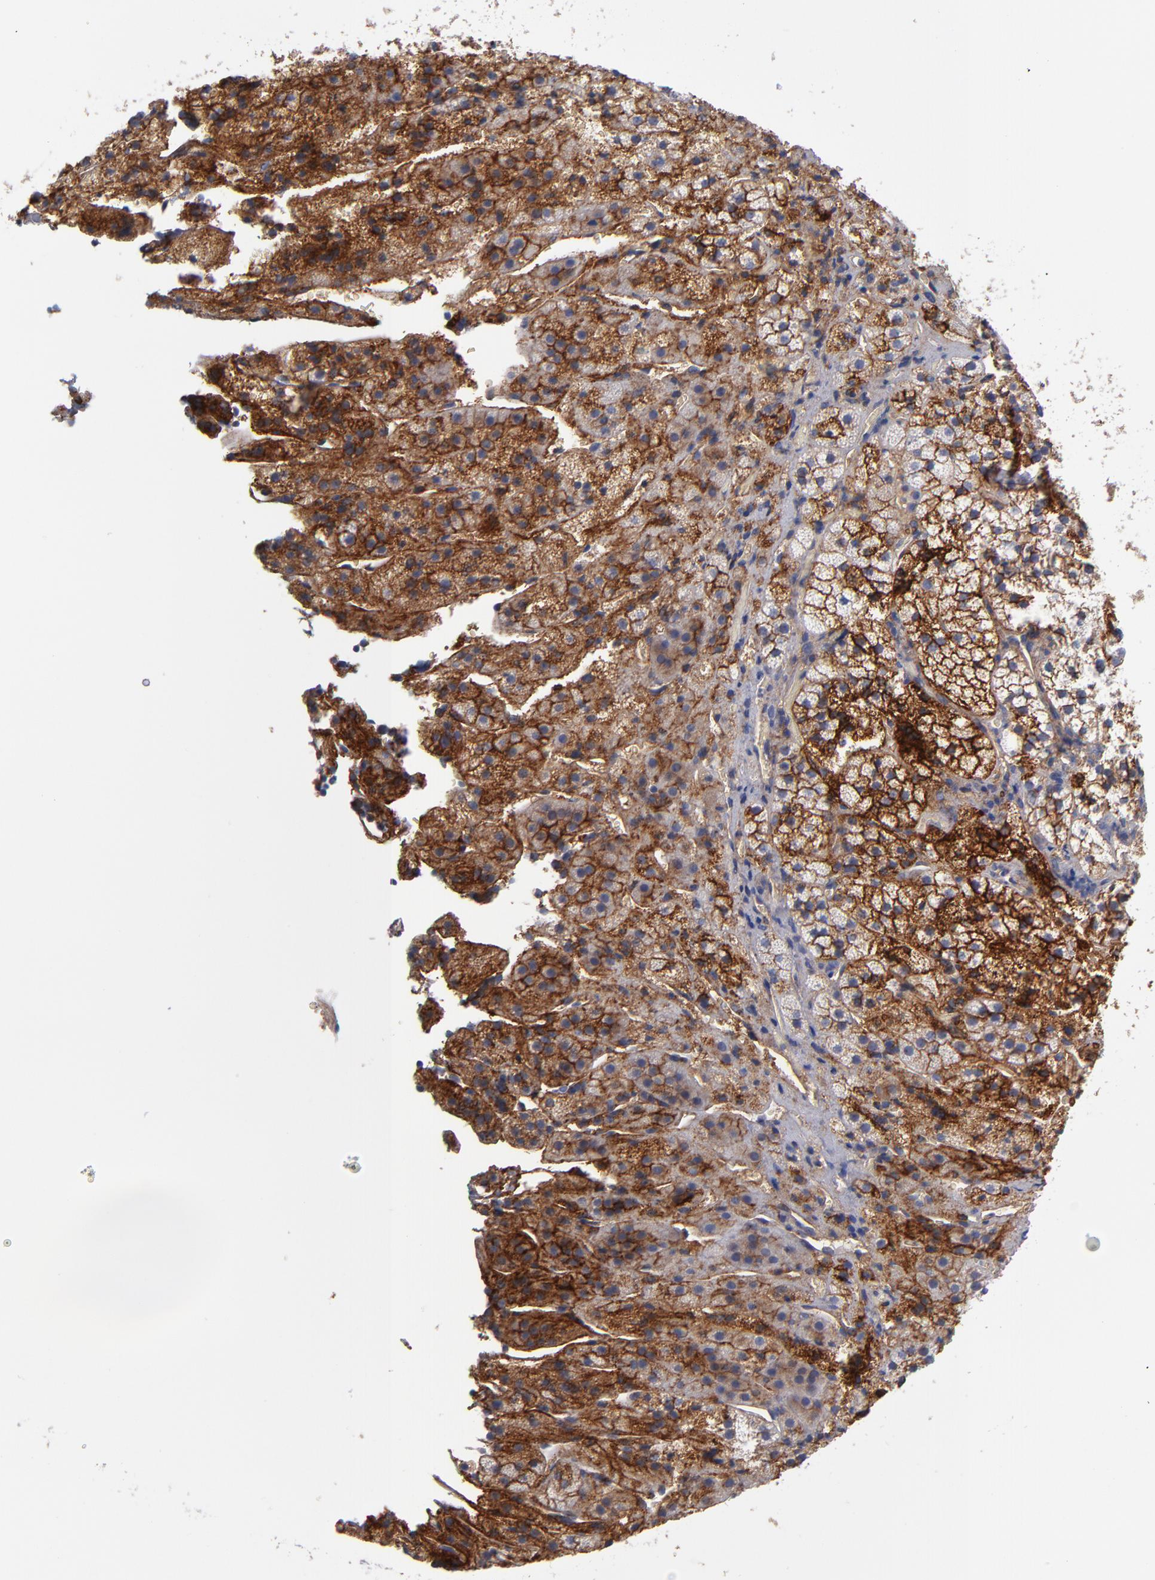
{"staining": {"intensity": "strong", "quantity": ">75%", "location": "cytoplasmic/membranous"}, "tissue": "adrenal gland", "cell_type": "Glandular cells", "image_type": "normal", "snomed": [{"axis": "morphology", "description": "Normal tissue, NOS"}, {"axis": "topography", "description": "Adrenal gland"}], "caption": "IHC of benign adrenal gland exhibits high levels of strong cytoplasmic/membranous positivity in approximately >75% of glandular cells. Using DAB (3,3'-diaminobenzidine) (brown) and hematoxylin (blue) stains, captured at high magnification using brightfield microscopy.", "gene": "PLSCR4", "patient": {"sex": "female", "age": 44}}